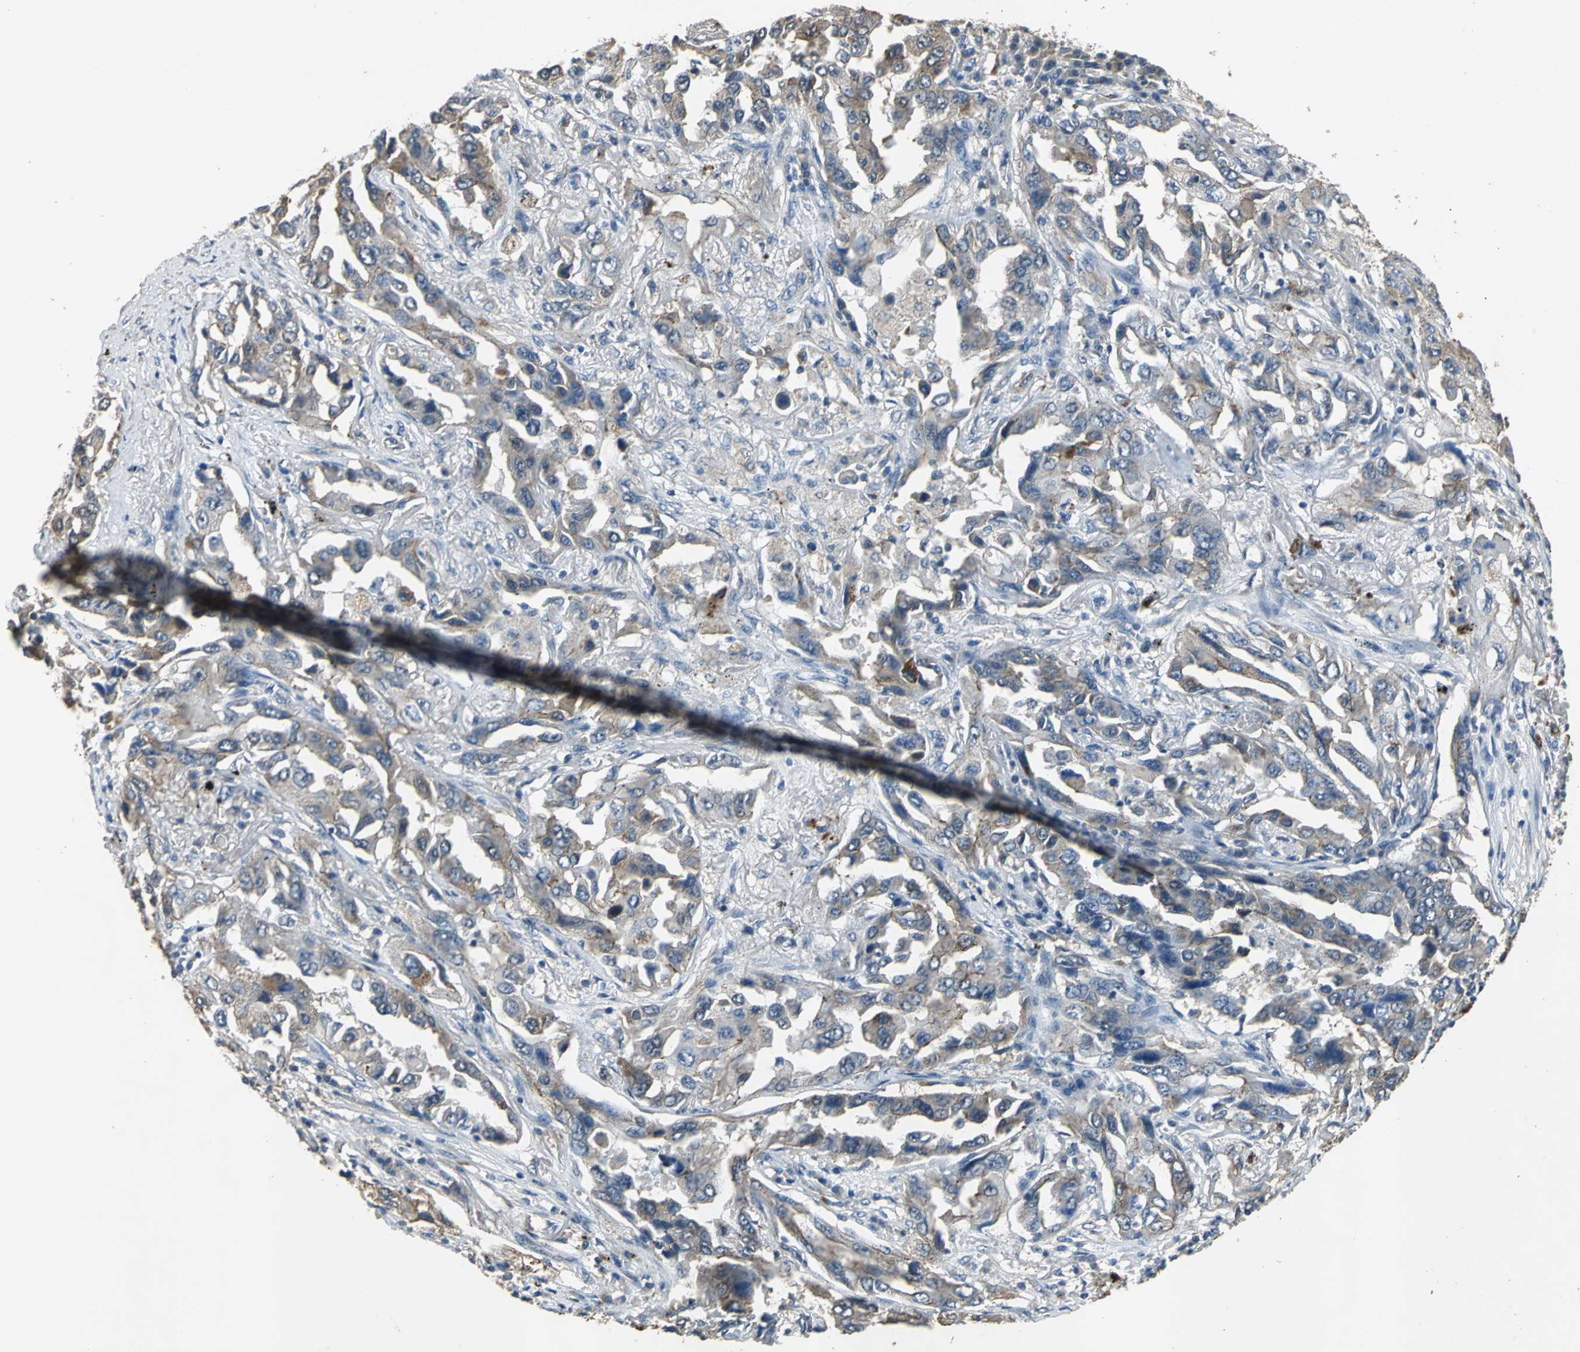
{"staining": {"intensity": "weak", "quantity": "25%-75%", "location": "cytoplasmic/membranous"}, "tissue": "lung cancer", "cell_type": "Tumor cells", "image_type": "cancer", "snomed": [{"axis": "morphology", "description": "Adenocarcinoma, NOS"}, {"axis": "topography", "description": "Lung"}], "caption": "The histopathology image demonstrates a brown stain indicating the presence of a protein in the cytoplasmic/membranous of tumor cells in lung cancer (adenocarcinoma).", "gene": "OCLN", "patient": {"sex": "female", "age": 65}}